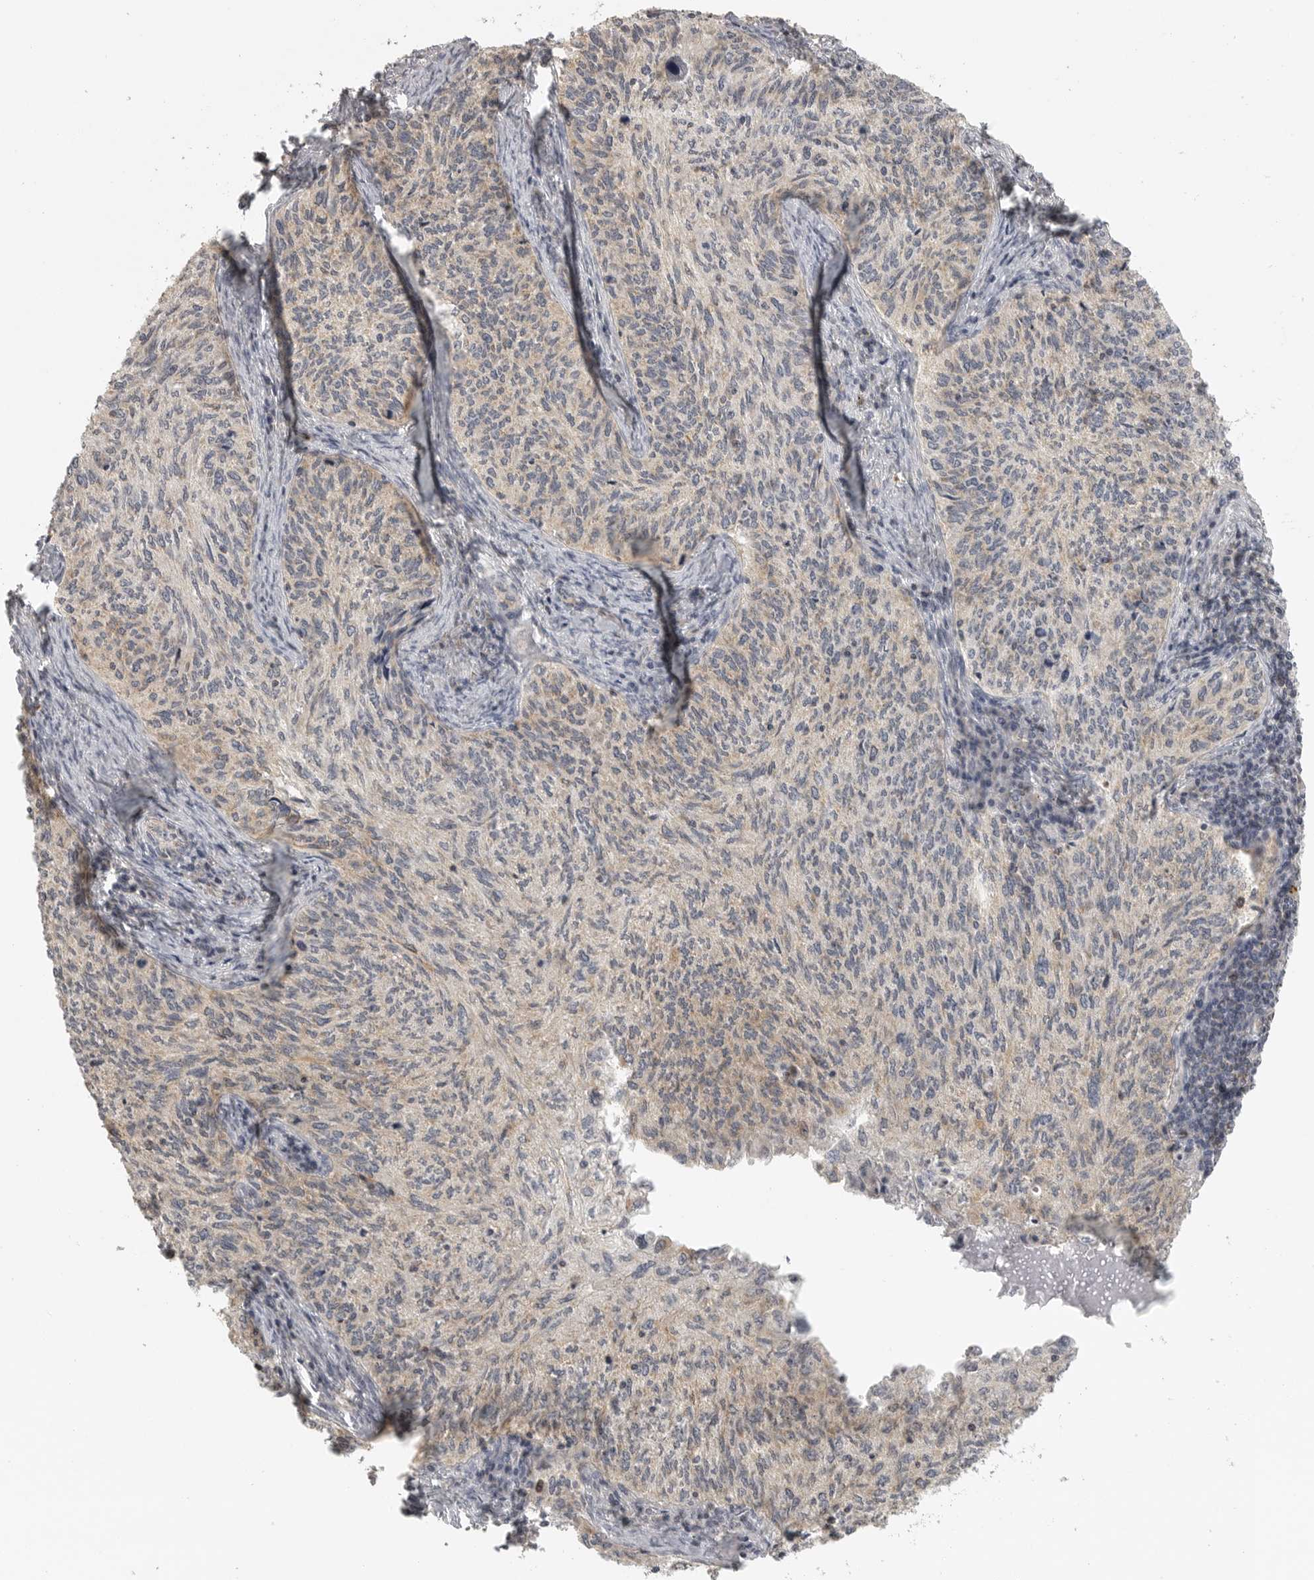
{"staining": {"intensity": "weak", "quantity": "25%-75%", "location": "cytoplasmic/membranous"}, "tissue": "cervical cancer", "cell_type": "Tumor cells", "image_type": "cancer", "snomed": [{"axis": "morphology", "description": "Squamous cell carcinoma, NOS"}, {"axis": "topography", "description": "Cervix"}], "caption": "Immunohistochemical staining of human cervical cancer displays low levels of weak cytoplasmic/membranous positivity in approximately 25%-75% of tumor cells.", "gene": "RXFP3", "patient": {"sex": "female", "age": 30}}